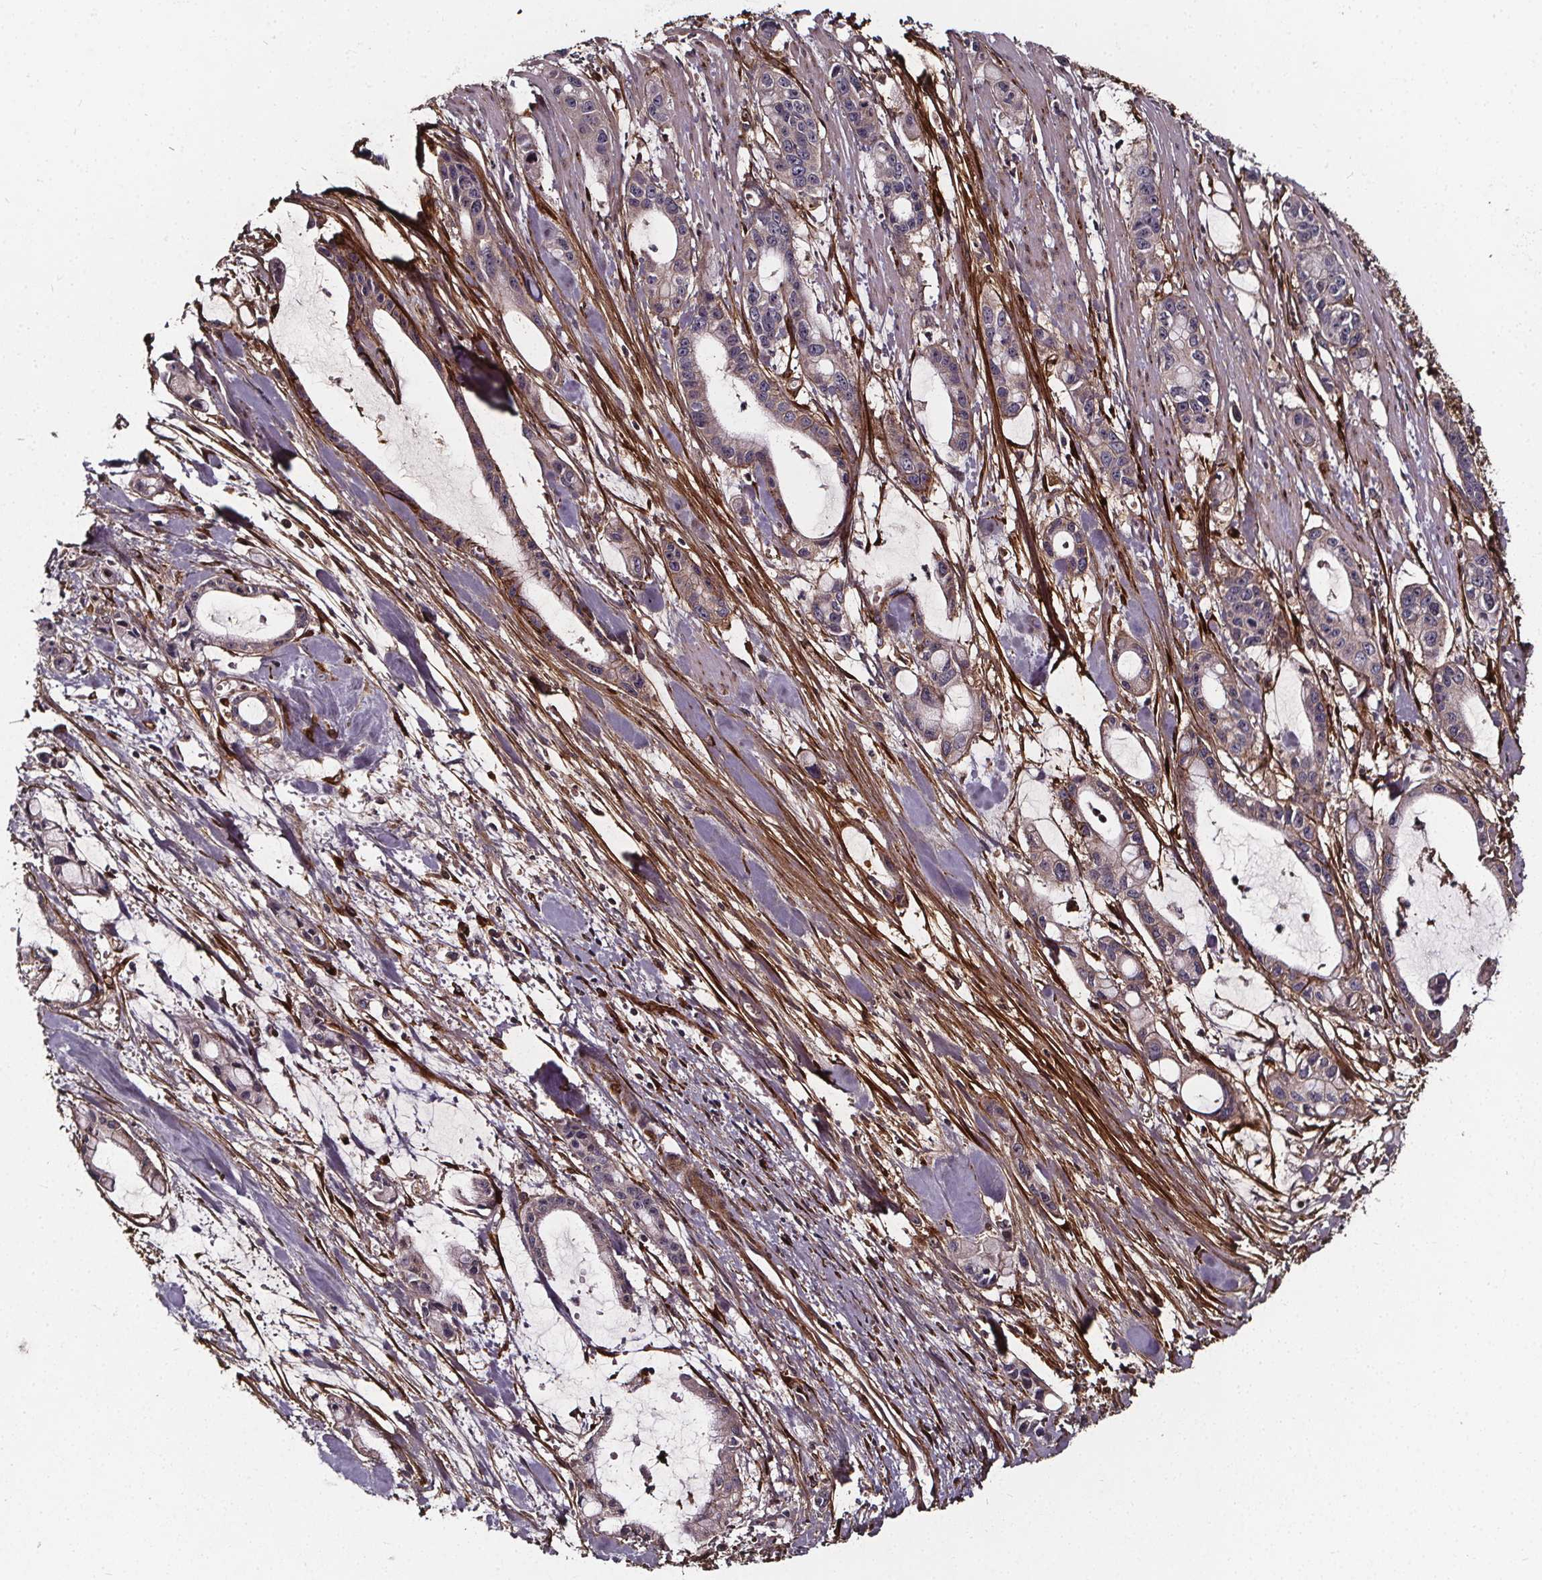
{"staining": {"intensity": "moderate", "quantity": "25%-75%", "location": "cytoplasmic/membranous"}, "tissue": "pancreatic cancer", "cell_type": "Tumor cells", "image_type": "cancer", "snomed": [{"axis": "morphology", "description": "Adenocarcinoma, NOS"}, {"axis": "topography", "description": "Pancreas"}], "caption": "A brown stain shows moderate cytoplasmic/membranous expression of a protein in pancreatic adenocarcinoma tumor cells. (DAB (3,3'-diaminobenzidine) IHC with brightfield microscopy, high magnification).", "gene": "AEBP1", "patient": {"sex": "male", "age": 48}}